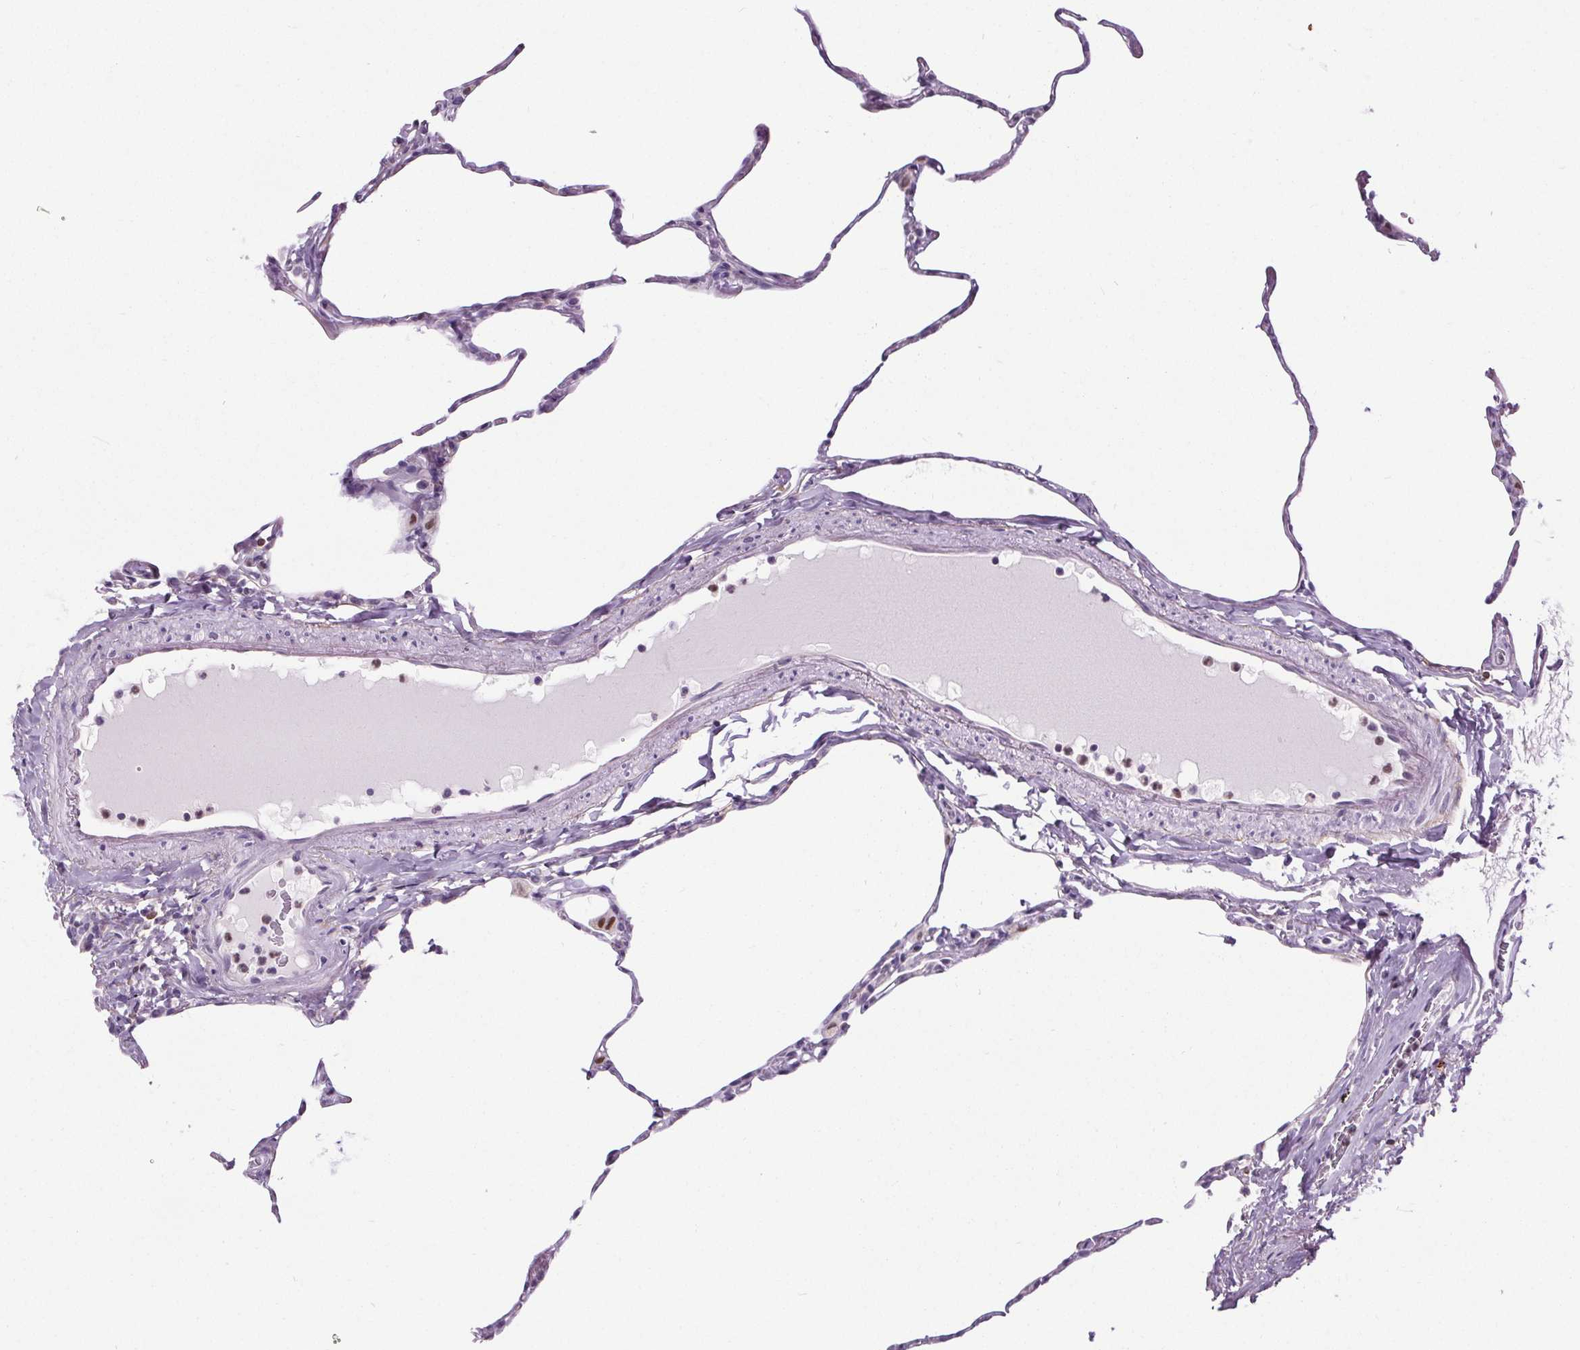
{"staining": {"intensity": "negative", "quantity": "none", "location": "none"}, "tissue": "lung", "cell_type": "Alveolar cells", "image_type": "normal", "snomed": [{"axis": "morphology", "description": "Normal tissue, NOS"}, {"axis": "topography", "description": "Lung"}], "caption": "IHC image of normal lung: lung stained with DAB (3,3'-diaminobenzidine) displays no significant protein positivity in alveolar cells.", "gene": "TMEM240", "patient": {"sex": "male", "age": 65}}